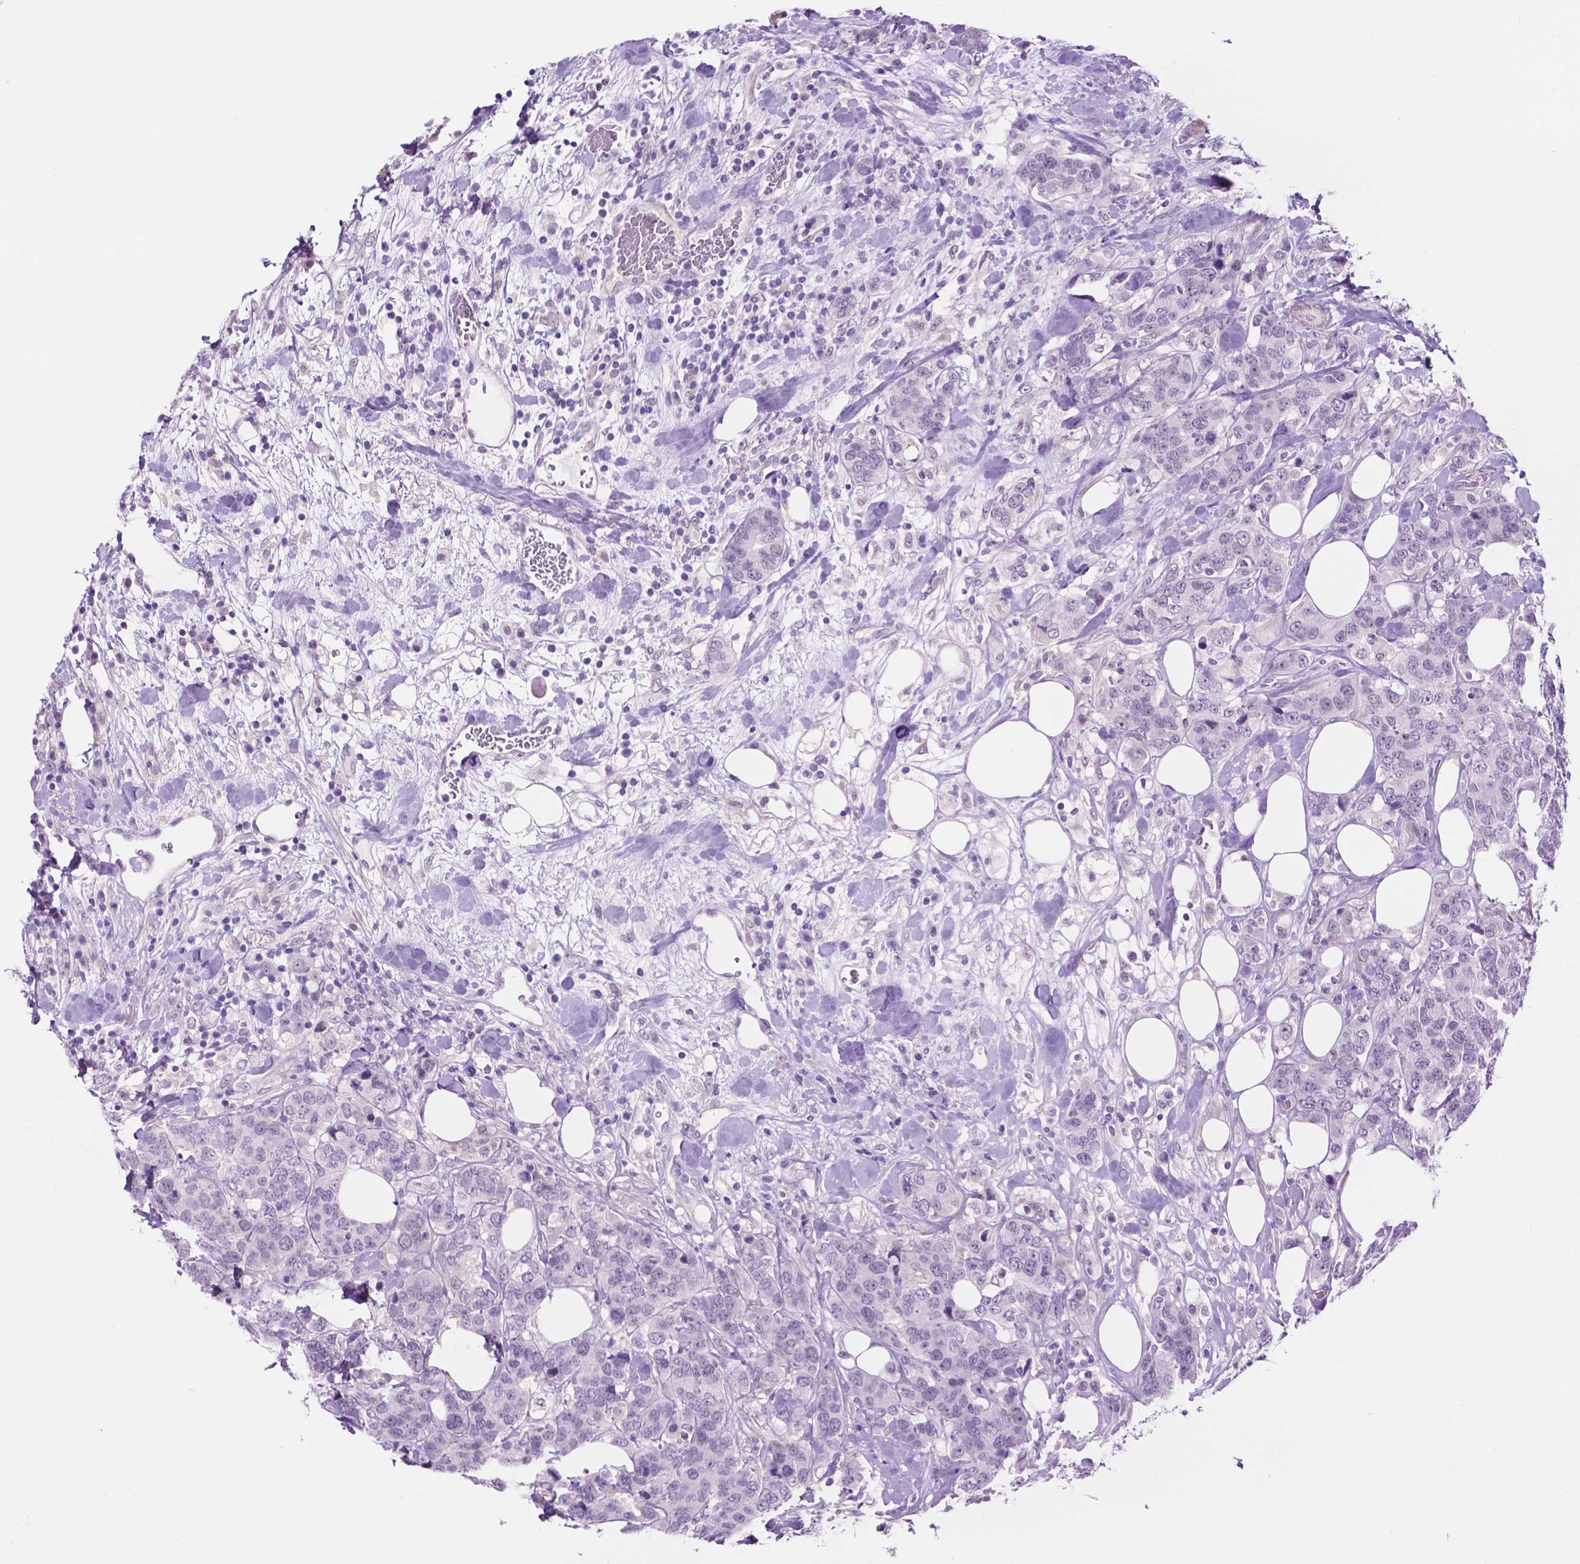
{"staining": {"intensity": "negative", "quantity": "none", "location": "none"}, "tissue": "breast cancer", "cell_type": "Tumor cells", "image_type": "cancer", "snomed": [{"axis": "morphology", "description": "Lobular carcinoma"}, {"axis": "topography", "description": "Breast"}], "caption": "Tumor cells show no significant positivity in breast lobular carcinoma.", "gene": "ACY3", "patient": {"sex": "female", "age": 59}}